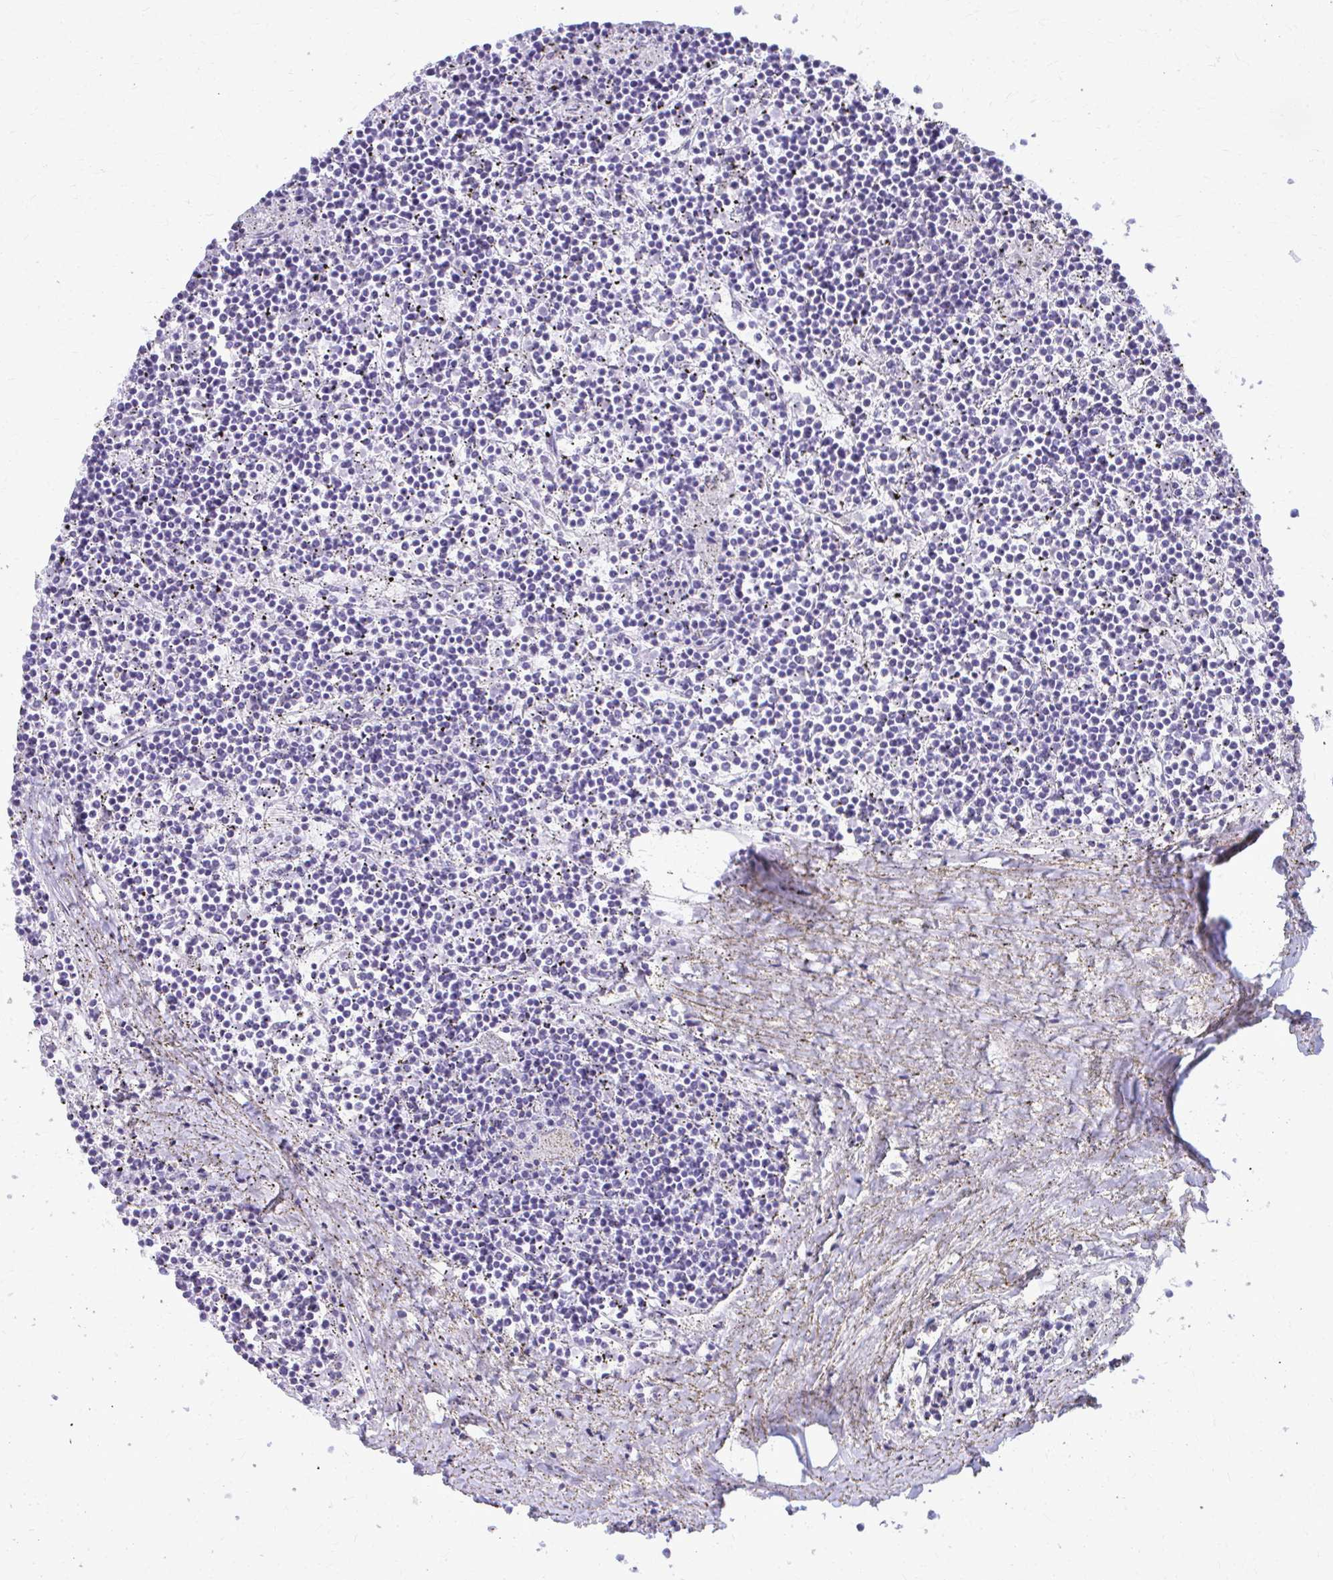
{"staining": {"intensity": "negative", "quantity": "none", "location": "none"}, "tissue": "lymphoma", "cell_type": "Tumor cells", "image_type": "cancer", "snomed": [{"axis": "morphology", "description": "Malignant lymphoma, non-Hodgkin's type, Low grade"}, {"axis": "topography", "description": "Spleen"}], "caption": "Immunohistochemistry photomicrograph of neoplastic tissue: human lymphoma stained with DAB (3,3'-diaminobenzidine) reveals no significant protein expression in tumor cells. The staining was performed using DAB to visualize the protein expression in brown, while the nuclei were stained in blue with hematoxylin (Magnification: 20x).", "gene": "MAF1", "patient": {"sex": "female", "age": 19}}